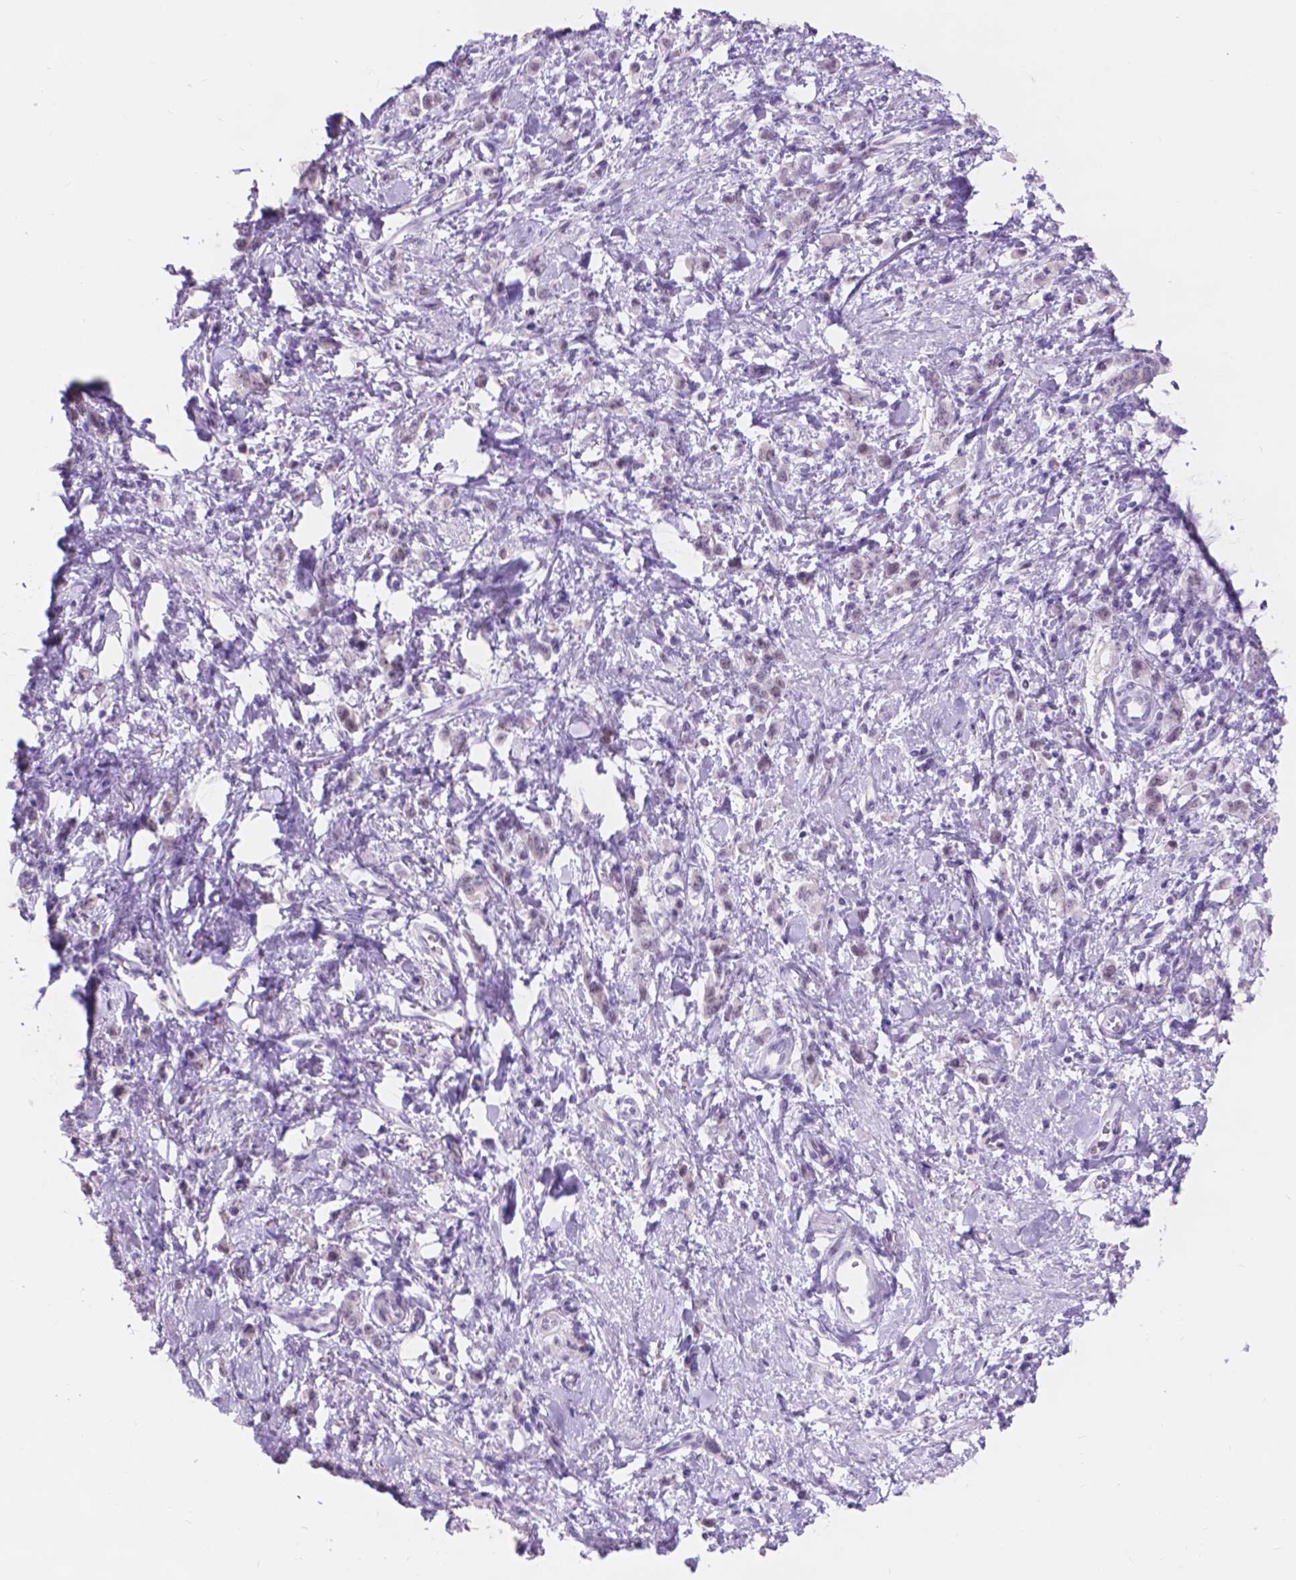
{"staining": {"intensity": "negative", "quantity": "none", "location": "none"}, "tissue": "stomach cancer", "cell_type": "Tumor cells", "image_type": "cancer", "snomed": [{"axis": "morphology", "description": "Adenocarcinoma, NOS"}, {"axis": "topography", "description": "Stomach"}], "caption": "IHC of human stomach cancer (adenocarcinoma) reveals no staining in tumor cells.", "gene": "DCC", "patient": {"sex": "male", "age": 77}}